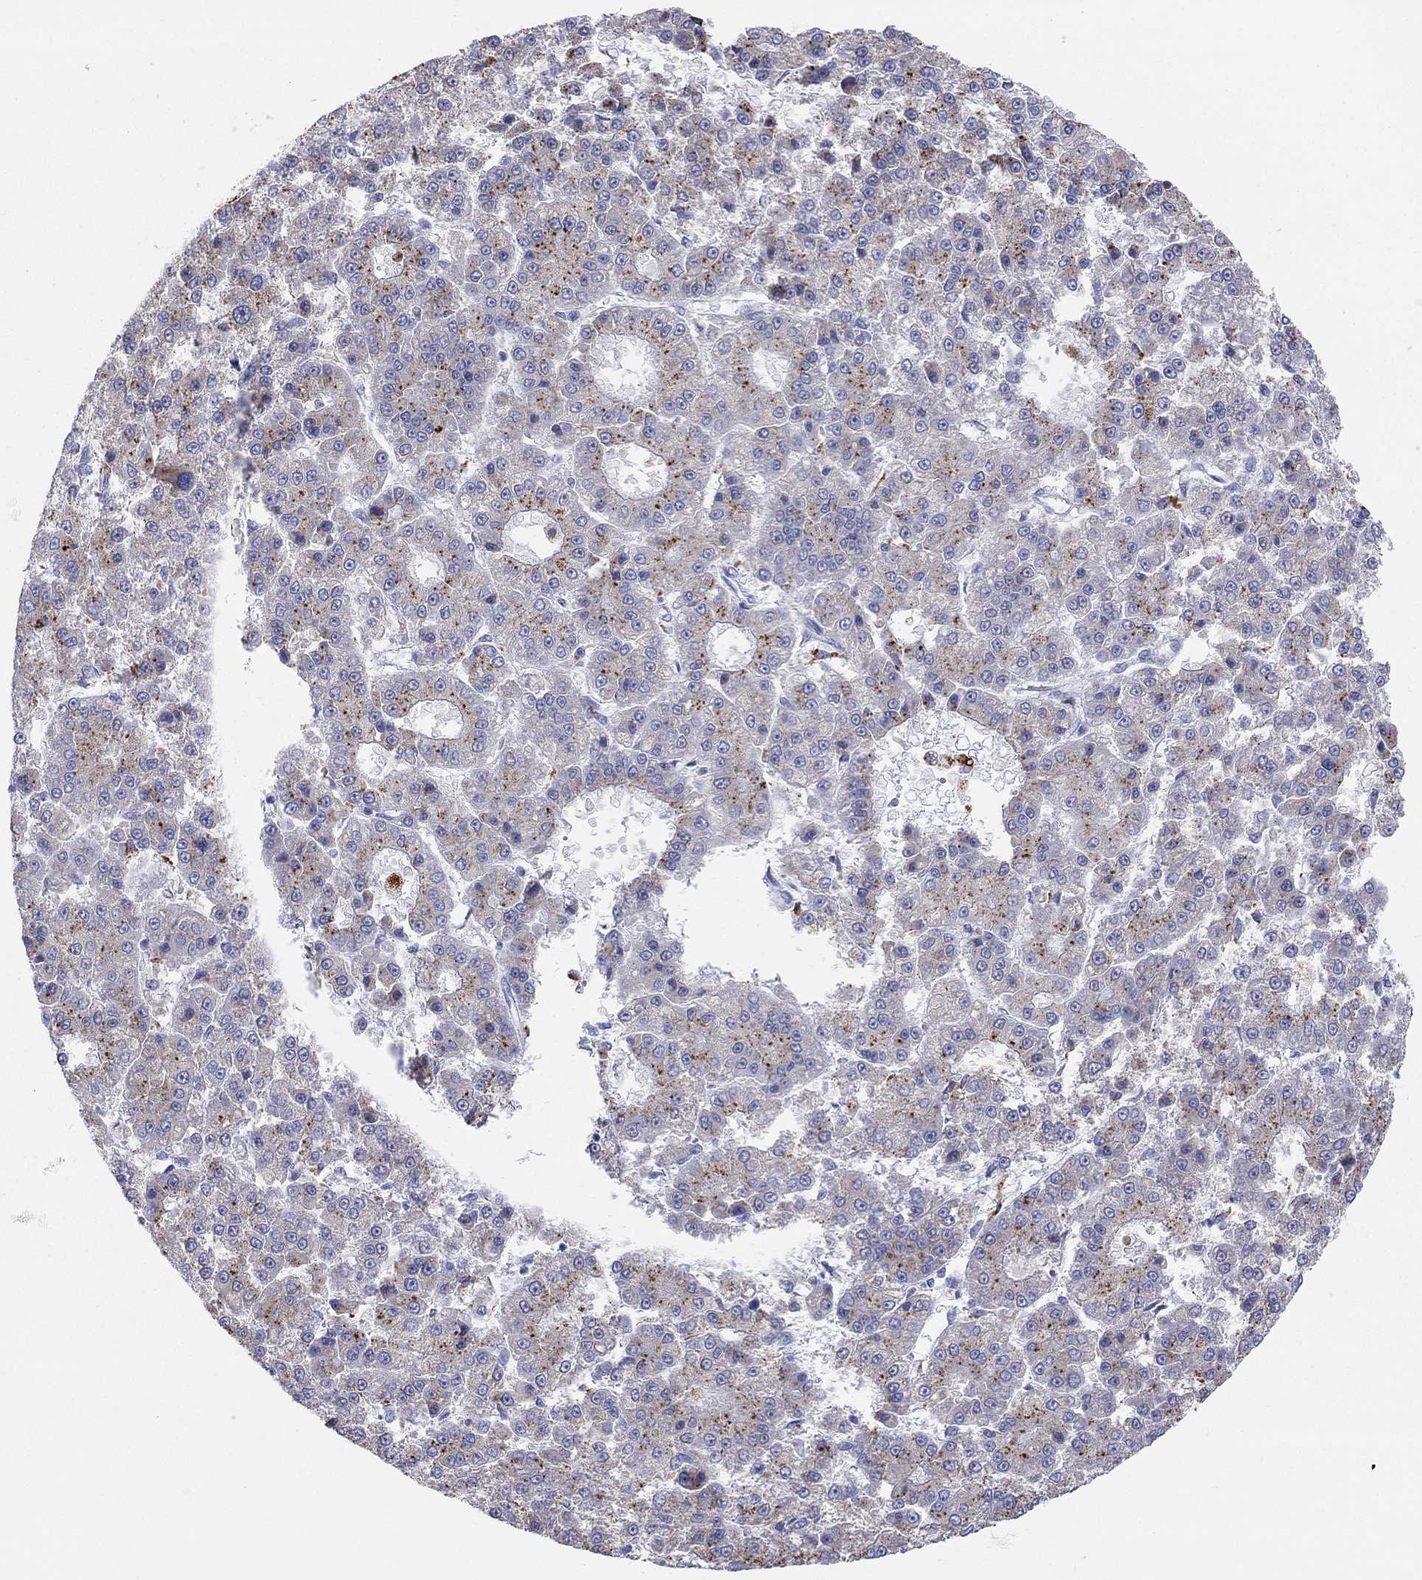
{"staining": {"intensity": "strong", "quantity": ">75%", "location": "cytoplasmic/membranous"}, "tissue": "liver cancer", "cell_type": "Tumor cells", "image_type": "cancer", "snomed": [{"axis": "morphology", "description": "Carcinoma, Hepatocellular, NOS"}, {"axis": "topography", "description": "Liver"}], "caption": "This image exhibits immunohistochemistry staining of liver hepatocellular carcinoma, with high strong cytoplasmic/membranous staining in about >75% of tumor cells.", "gene": "BCO2", "patient": {"sex": "male", "age": 70}}